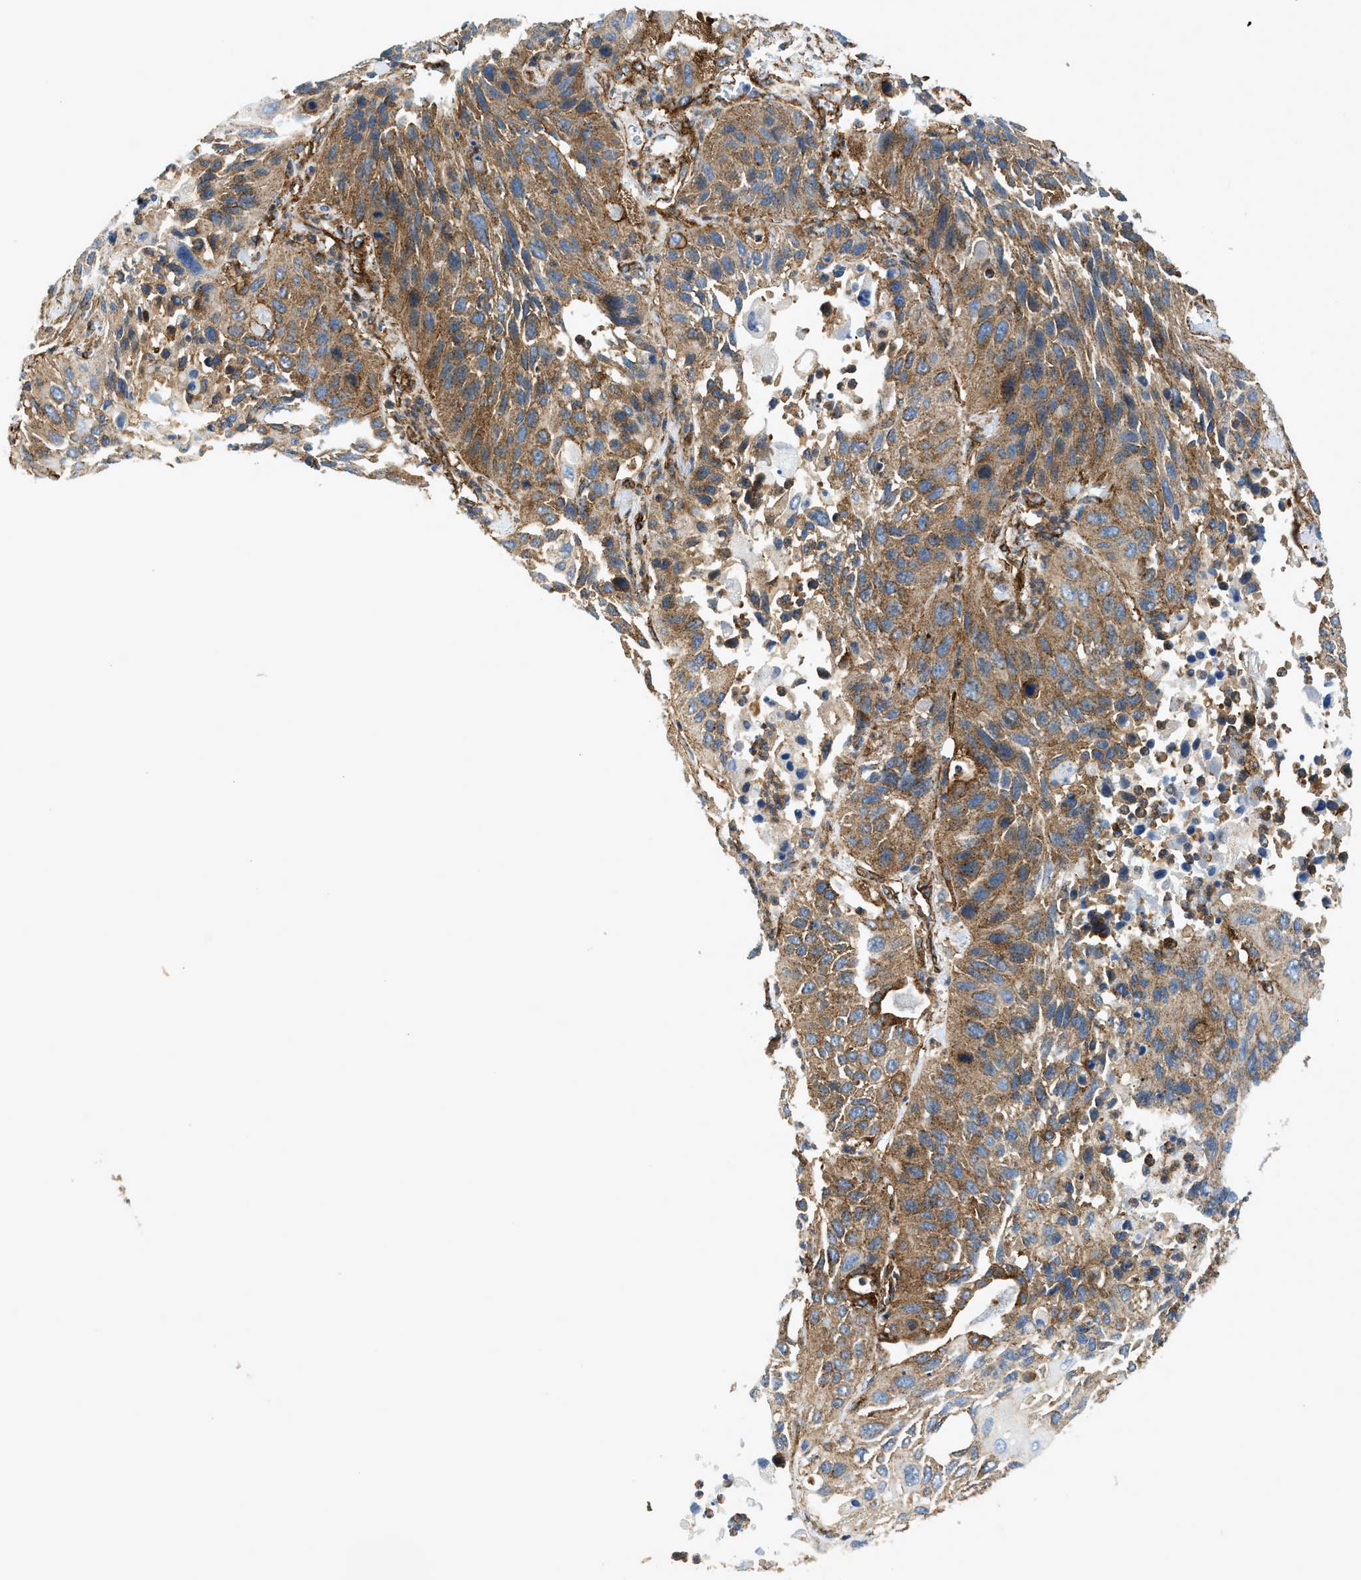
{"staining": {"intensity": "moderate", "quantity": ">75%", "location": "cytoplasmic/membranous"}, "tissue": "lung cancer", "cell_type": "Tumor cells", "image_type": "cancer", "snomed": [{"axis": "morphology", "description": "Squamous cell carcinoma, NOS"}, {"axis": "topography", "description": "Lung"}], "caption": "Tumor cells exhibit moderate cytoplasmic/membranous positivity in about >75% of cells in lung cancer.", "gene": "HIP1", "patient": {"sex": "female", "age": 76}}